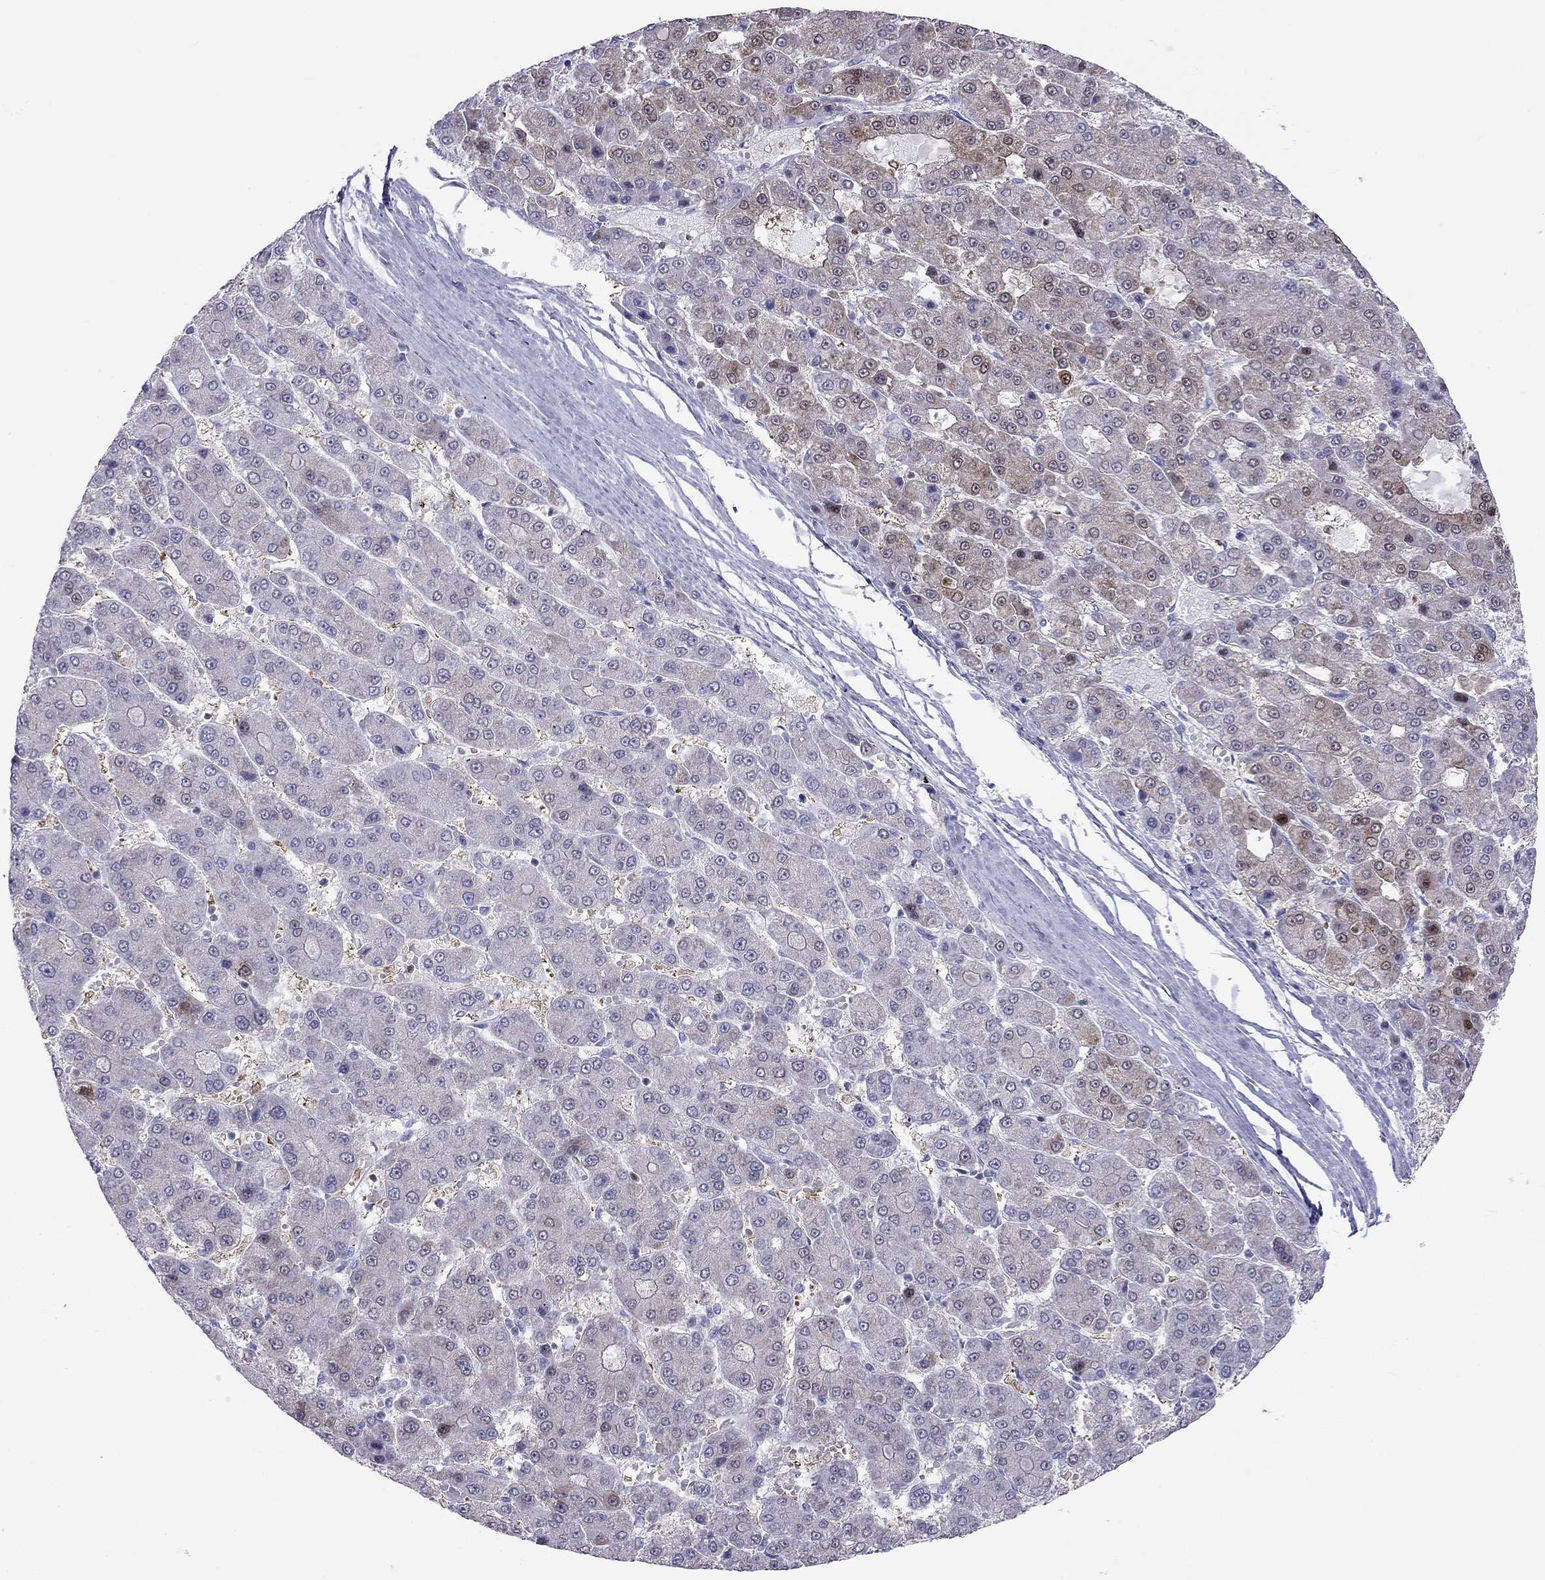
{"staining": {"intensity": "moderate", "quantity": "25%-75%", "location": "cytoplasmic/membranous,nuclear"}, "tissue": "liver cancer", "cell_type": "Tumor cells", "image_type": "cancer", "snomed": [{"axis": "morphology", "description": "Carcinoma, Hepatocellular, NOS"}, {"axis": "topography", "description": "Liver"}], "caption": "IHC micrograph of liver cancer stained for a protein (brown), which demonstrates medium levels of moderate cytoplasmic/membranous and nuclear expression in approximately 25%-75% of tumor cells.", "gene": "SH2D2A", "patient": {"sex": "male", "age": 70}}